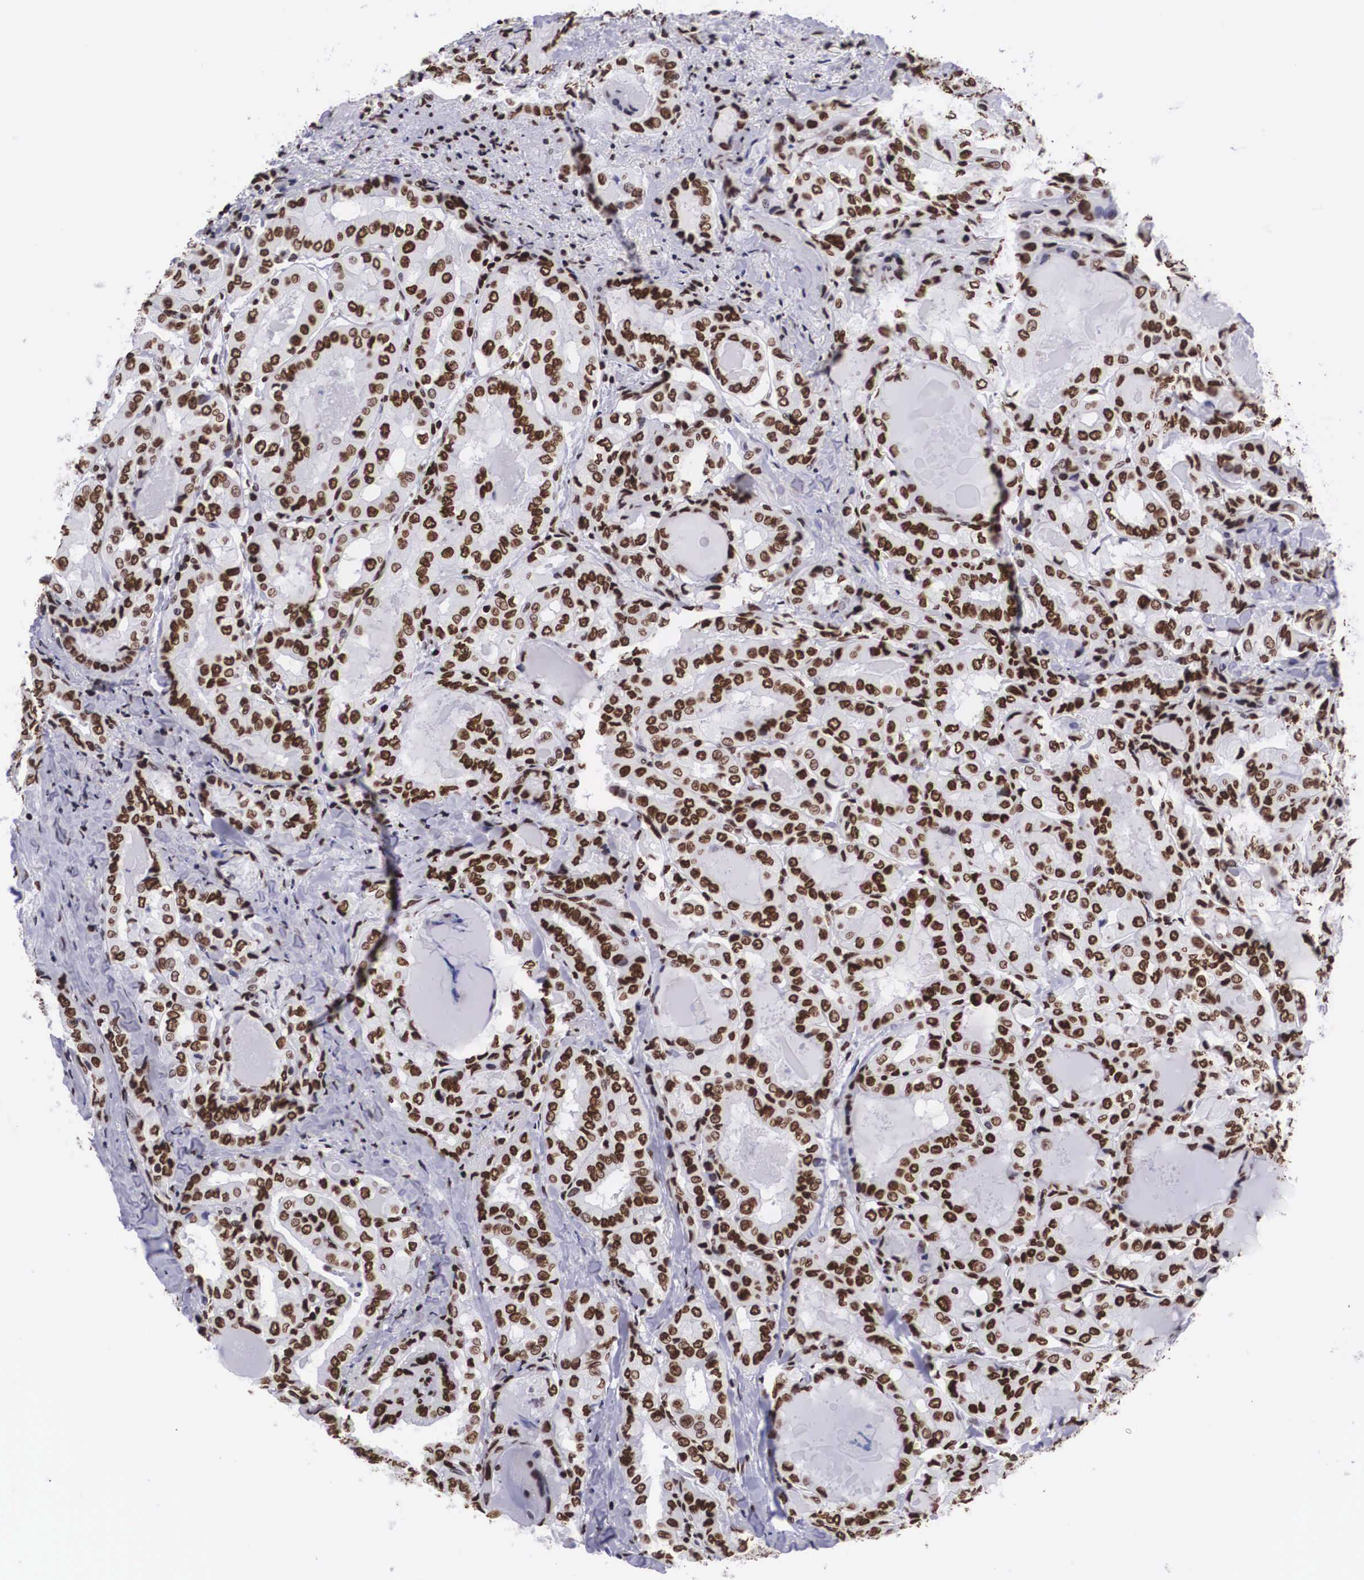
{"staining": {"intensity": "strong", "quantity": ">75%", "location": "nuclear"}, "tissue": "thyroid cancer", "cell_type": "Tumor cells", "image_type": "cancer", "snomed": [{"axis": "morphology", "description": "Papillary adenocarcinoma, NOS"}, {"axis": "topography", "description": "Thyroid gland"}], "caption": "A high-resolution image shows IHC staining of thyroid papillary adenocarcinoma, which displays strong nuclear expression in approximately >75% of tumor cells.", "gene": "MECP2", "patient": {"sex": "female", "age": 71}}